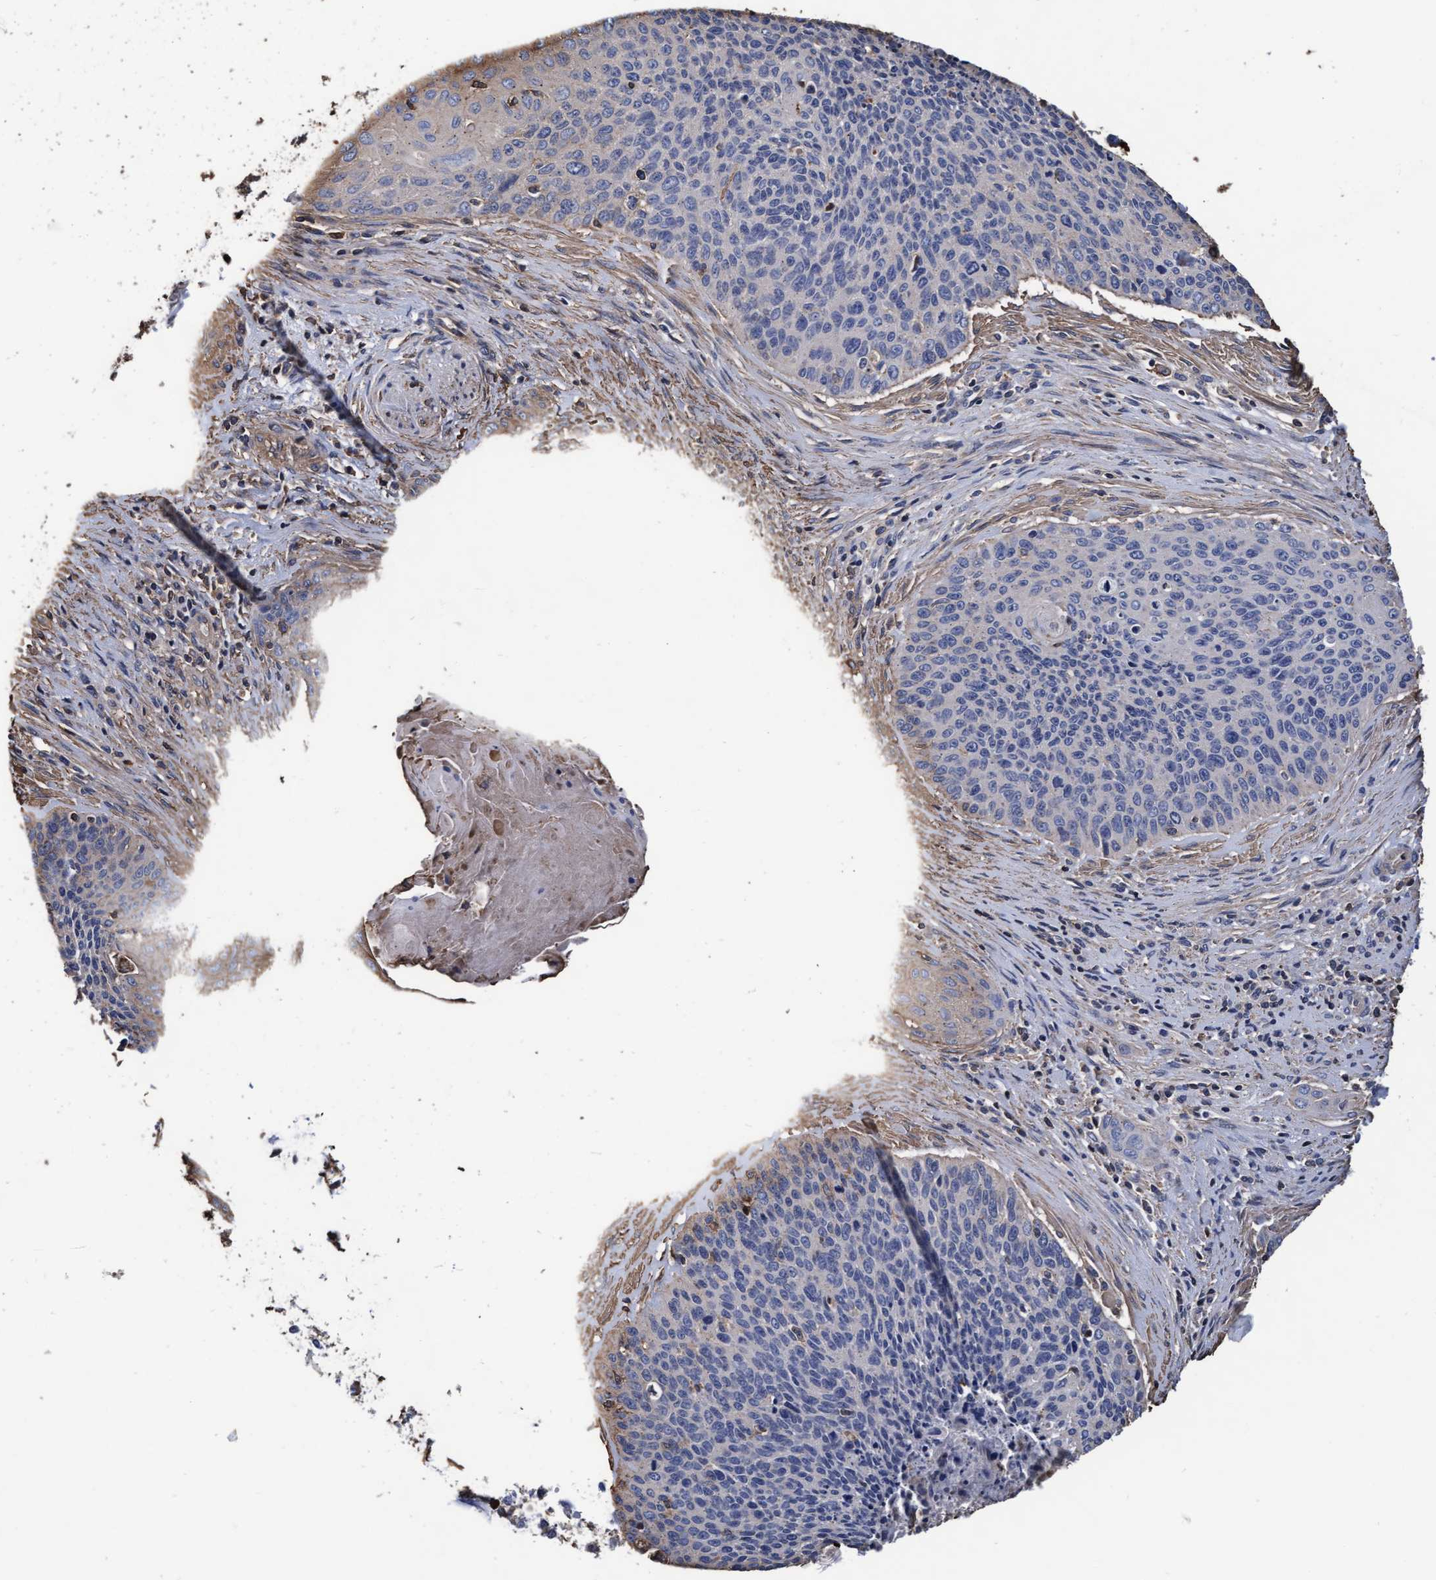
{"staining": {"intensity": "negative", "quantity": "none", "location": "none"}, "tissue": "cervical cancer", "cell_type": "Tumor cells", "image_type": "cancer", "snomed": [{"axis": "morphology", "description": "Squamous cell carcinoma, NOS"}, {"axis": "topography", "description": "Cervix"}], "caption": "The image exhibits no significant expression in tumor cells of cervical cancer.", "gene": "GRHPR", "patient": {"sex": "female", "age": 55}}